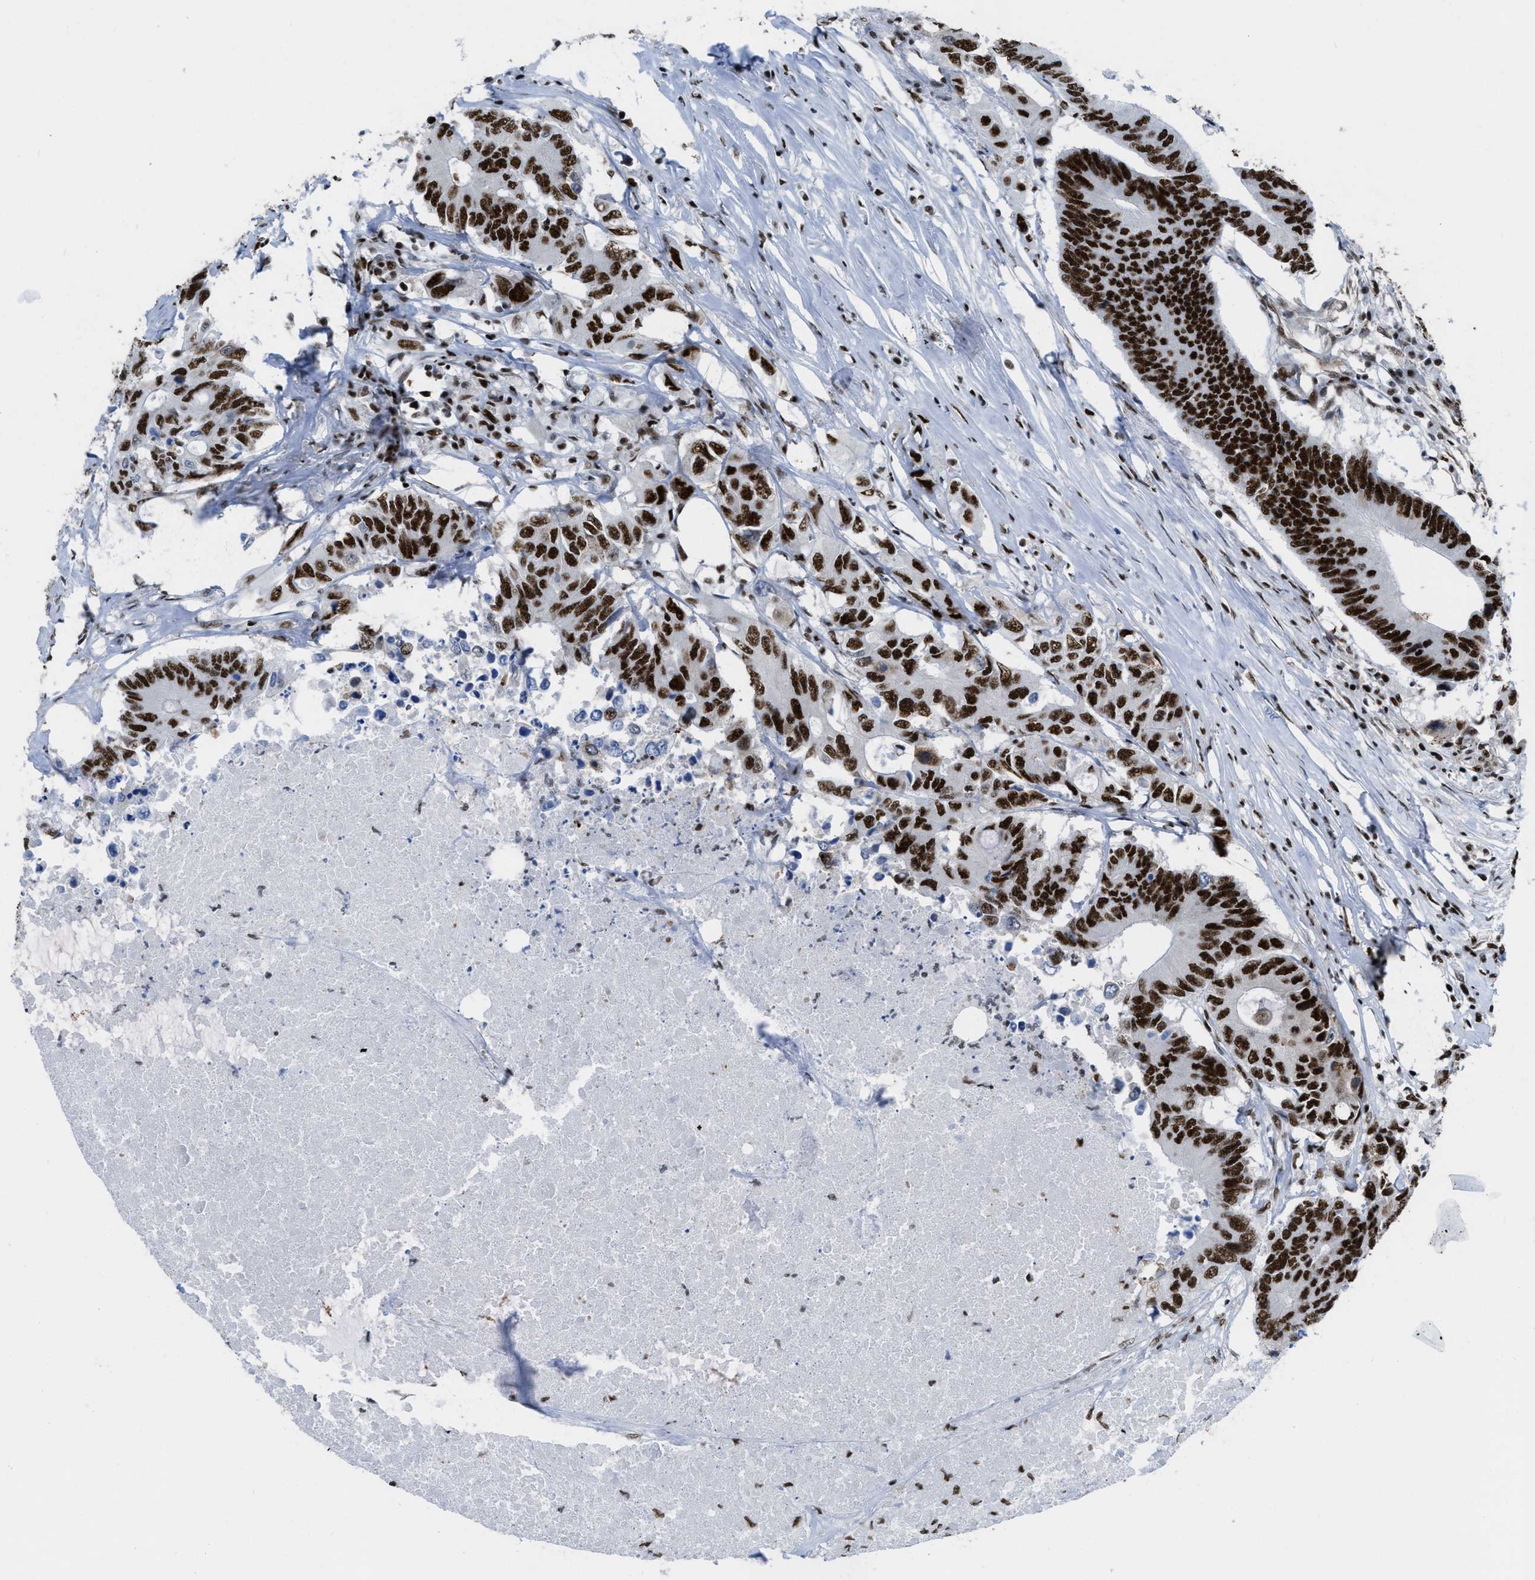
{"staining": {"intensity": "strong", "quantity": ">75%", "location": "nuclear"}, "tissue": "colorectal cancer", "cell_type": "Tumor cells", "image_type": "cancer", "snomed": [{"axis": "morphology", "description": "Adenocarcinoma, NOS"}, {"axis": "topography", "description": "Colon"}], "caption": "A brown stain shows strong nuclear expression of a protein in colorectal cancer (adenocarcinoma) tumor cells. (DAB (3,3'-diaminobenzidine) IHC with brightfield microscopy, high magnification).", "gene": "ZNF207", "patient": {"sex": "male", "age": 71}}